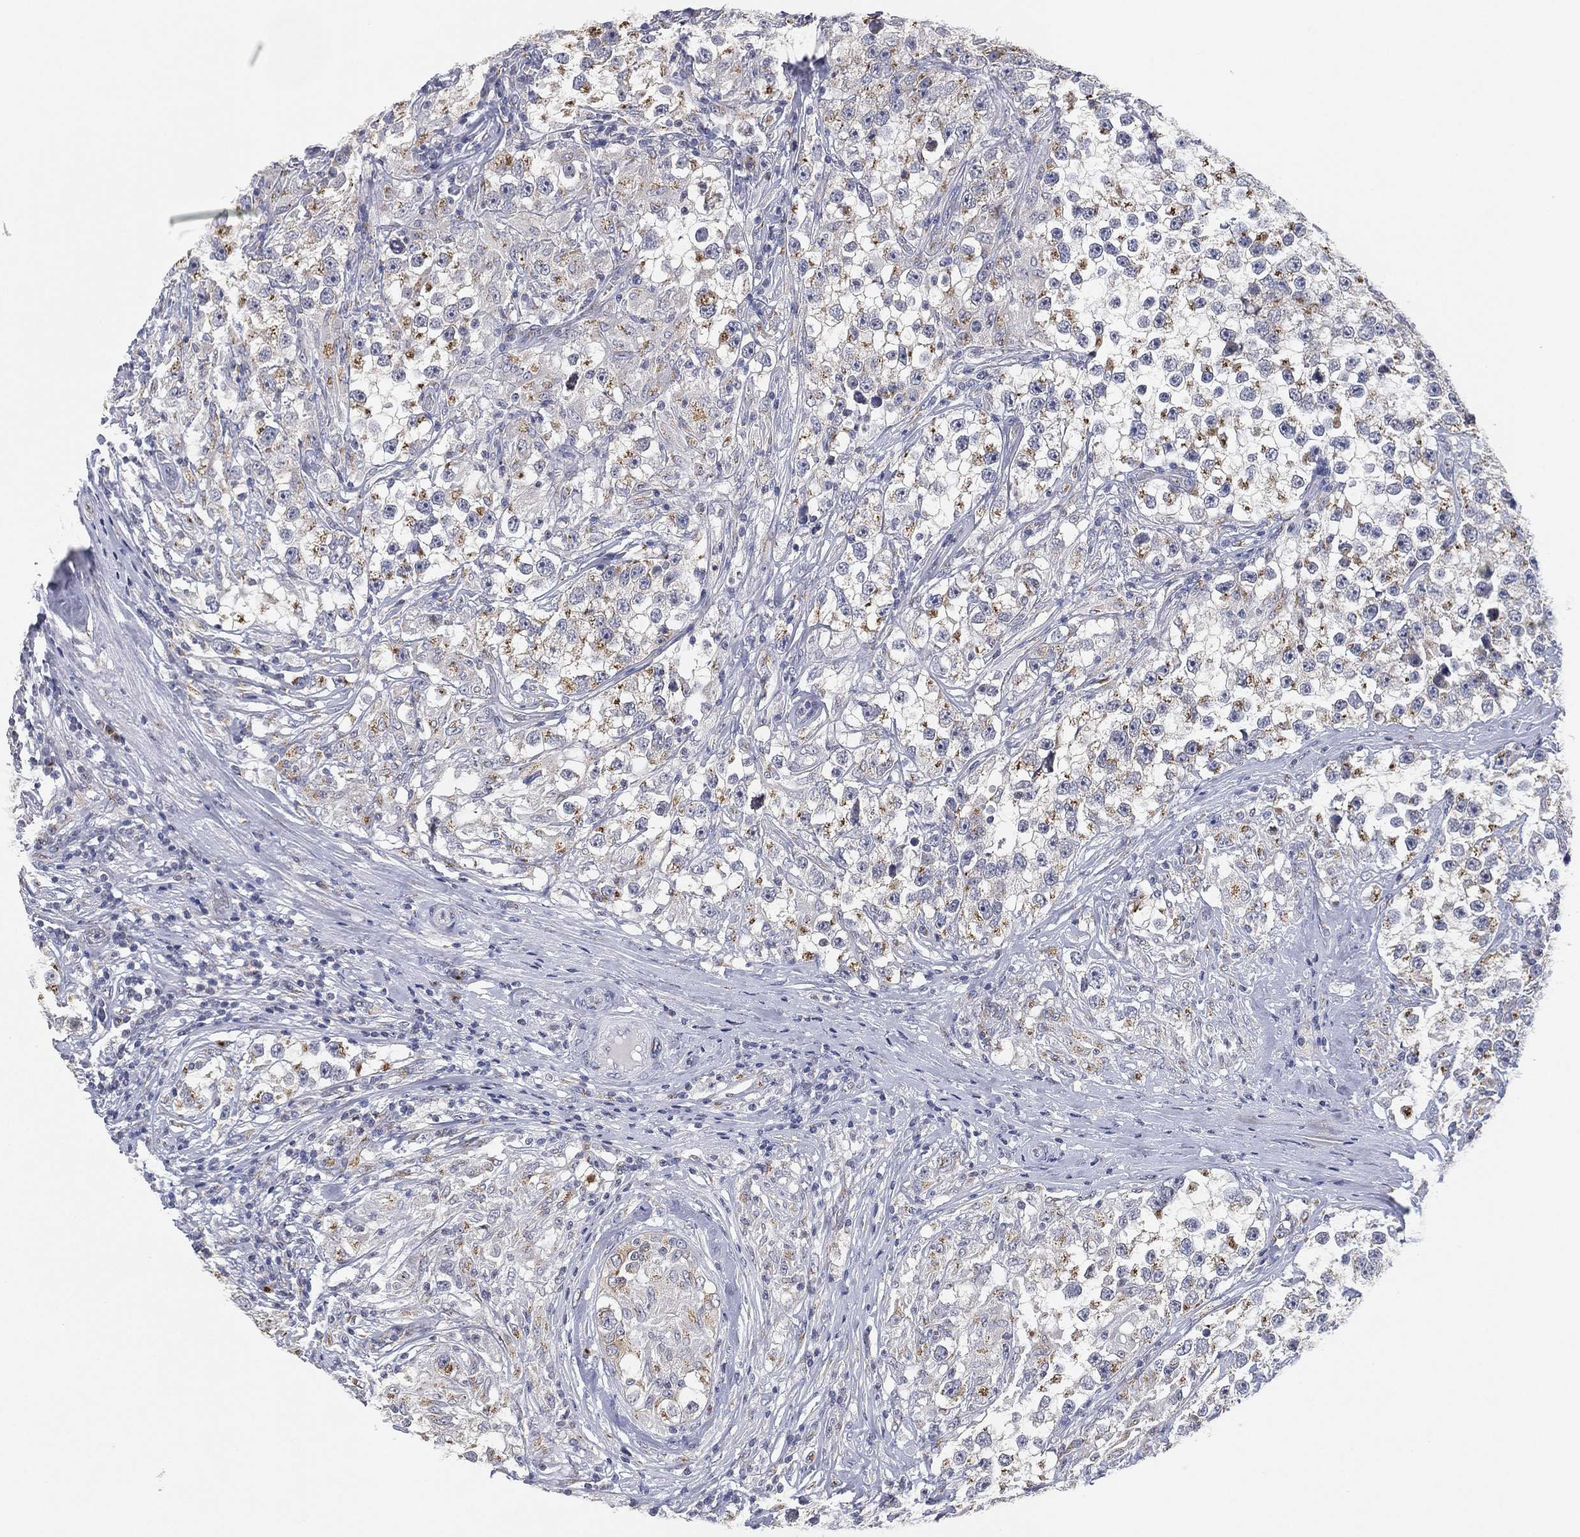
{"staining": {"intensity": "moderate", "quantity": "25%-75%", "location": "cytoplasmic/membranous"}, "tissue": "testis cancer", "cell_type": "Tumor cells", "image_type": "cancer", "snomed": [{"axis": "morphology", "description": "Seminoma, NOS"}, {"axis": "topography", "description": "Testis"}], "caption": "Testis cancer was stained to show a protein in brown. There is medium levels of moderate cytoplasmic/membranous staining in about 25%-75% of tumor cells.", "gene": "TICAM1", "patient": {"sex": "male", "age": 46}}